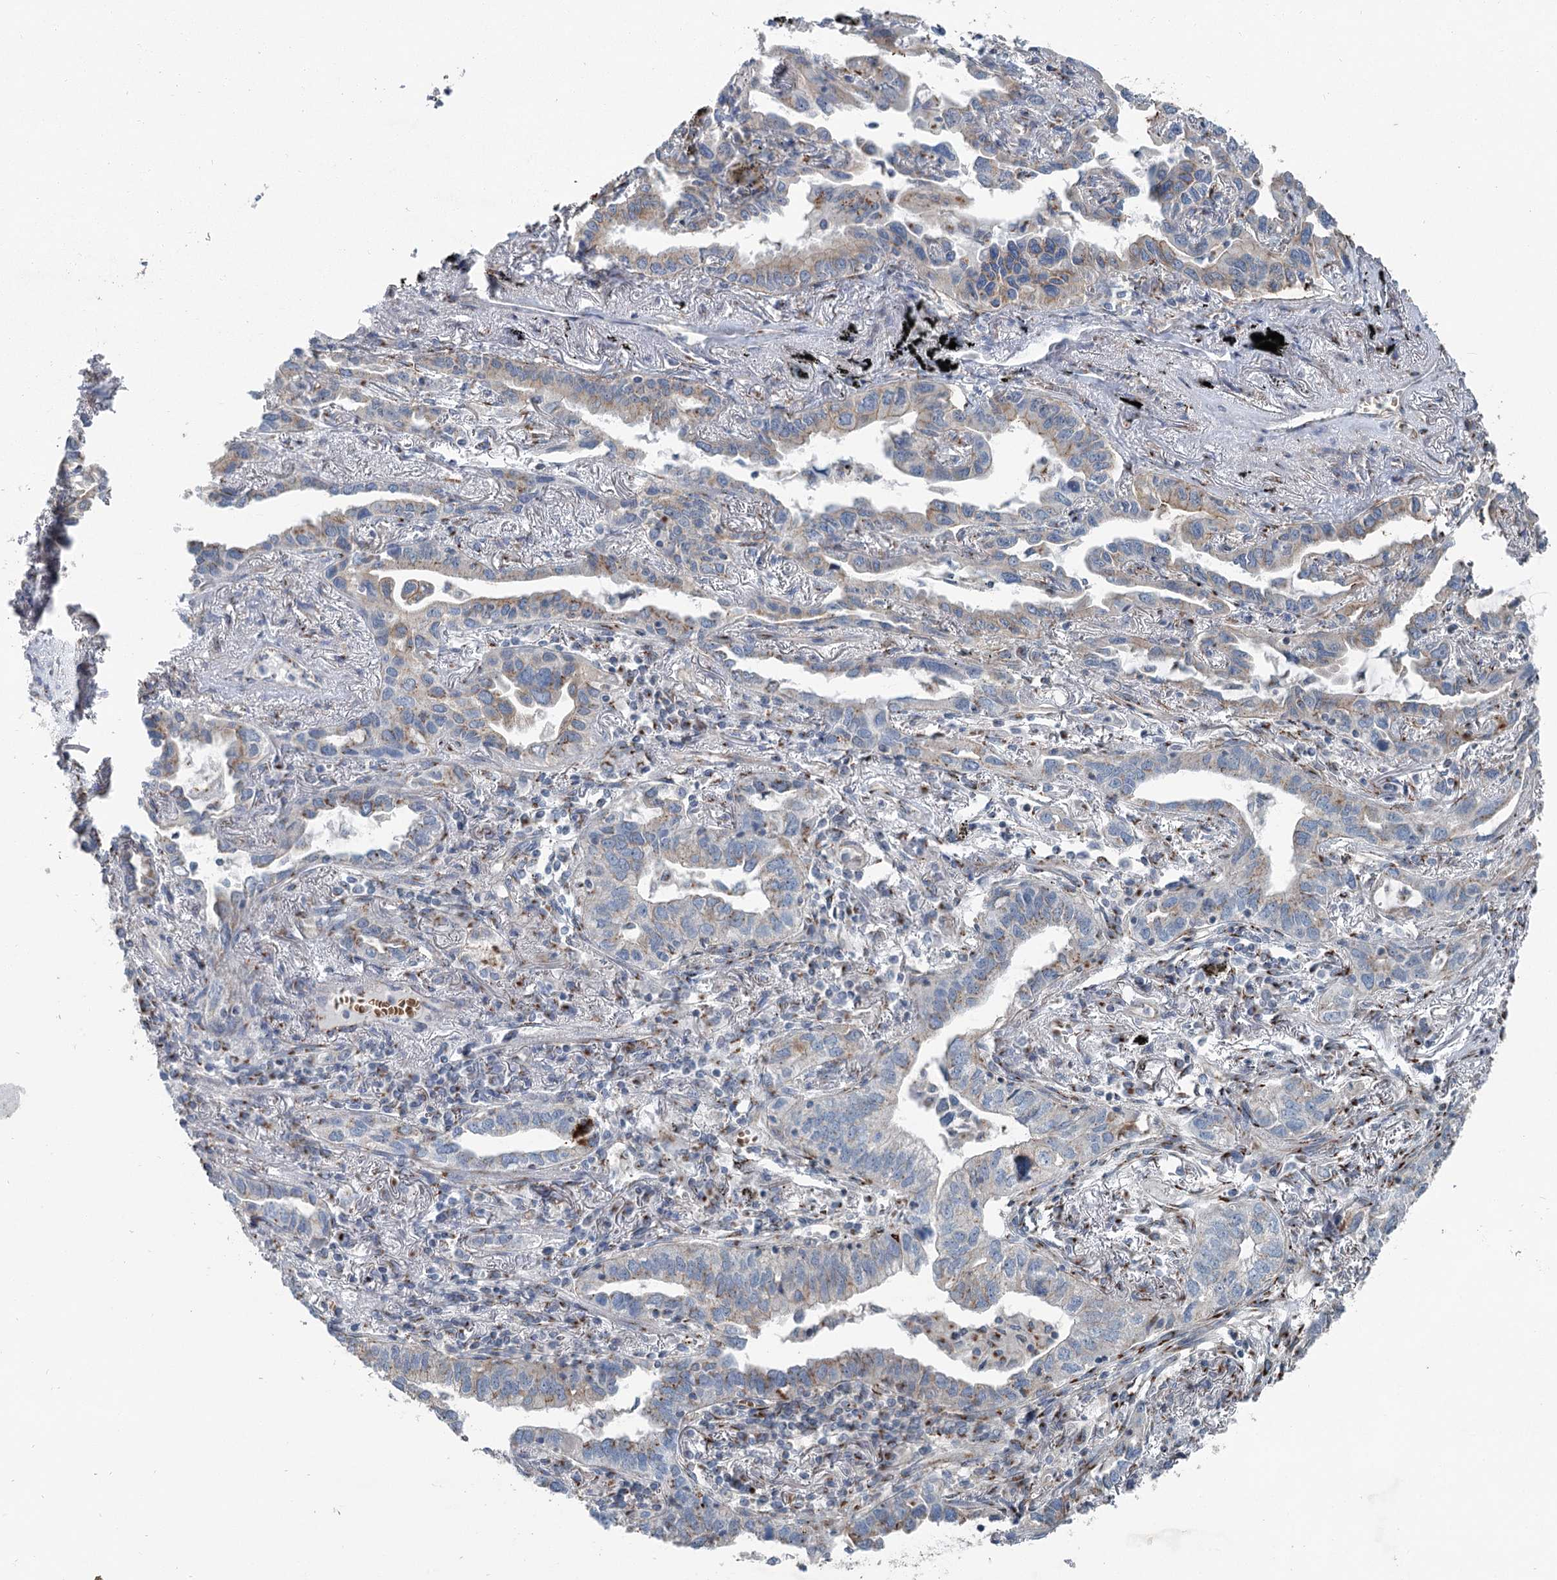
{"staining": {"intensity": "weak", "quantity": "<25%", "location": "cytoplasmic/membranous"}, "tissue": "lung cancer", "cell_type": "Tumor cells", "image_type": "cancer", "snomed": [{"axis": "morphology", "description": "Adenocarcinoma, NOS"}, {"axis": "topography", "description": "Lung"}], "caption": "Adenocarcinoma (lung) stained for a protein using immunohistochemistry shows no expression tumor cells.", "gene": "ITIH5", "patient": {"sex": "male", "age": 67}}